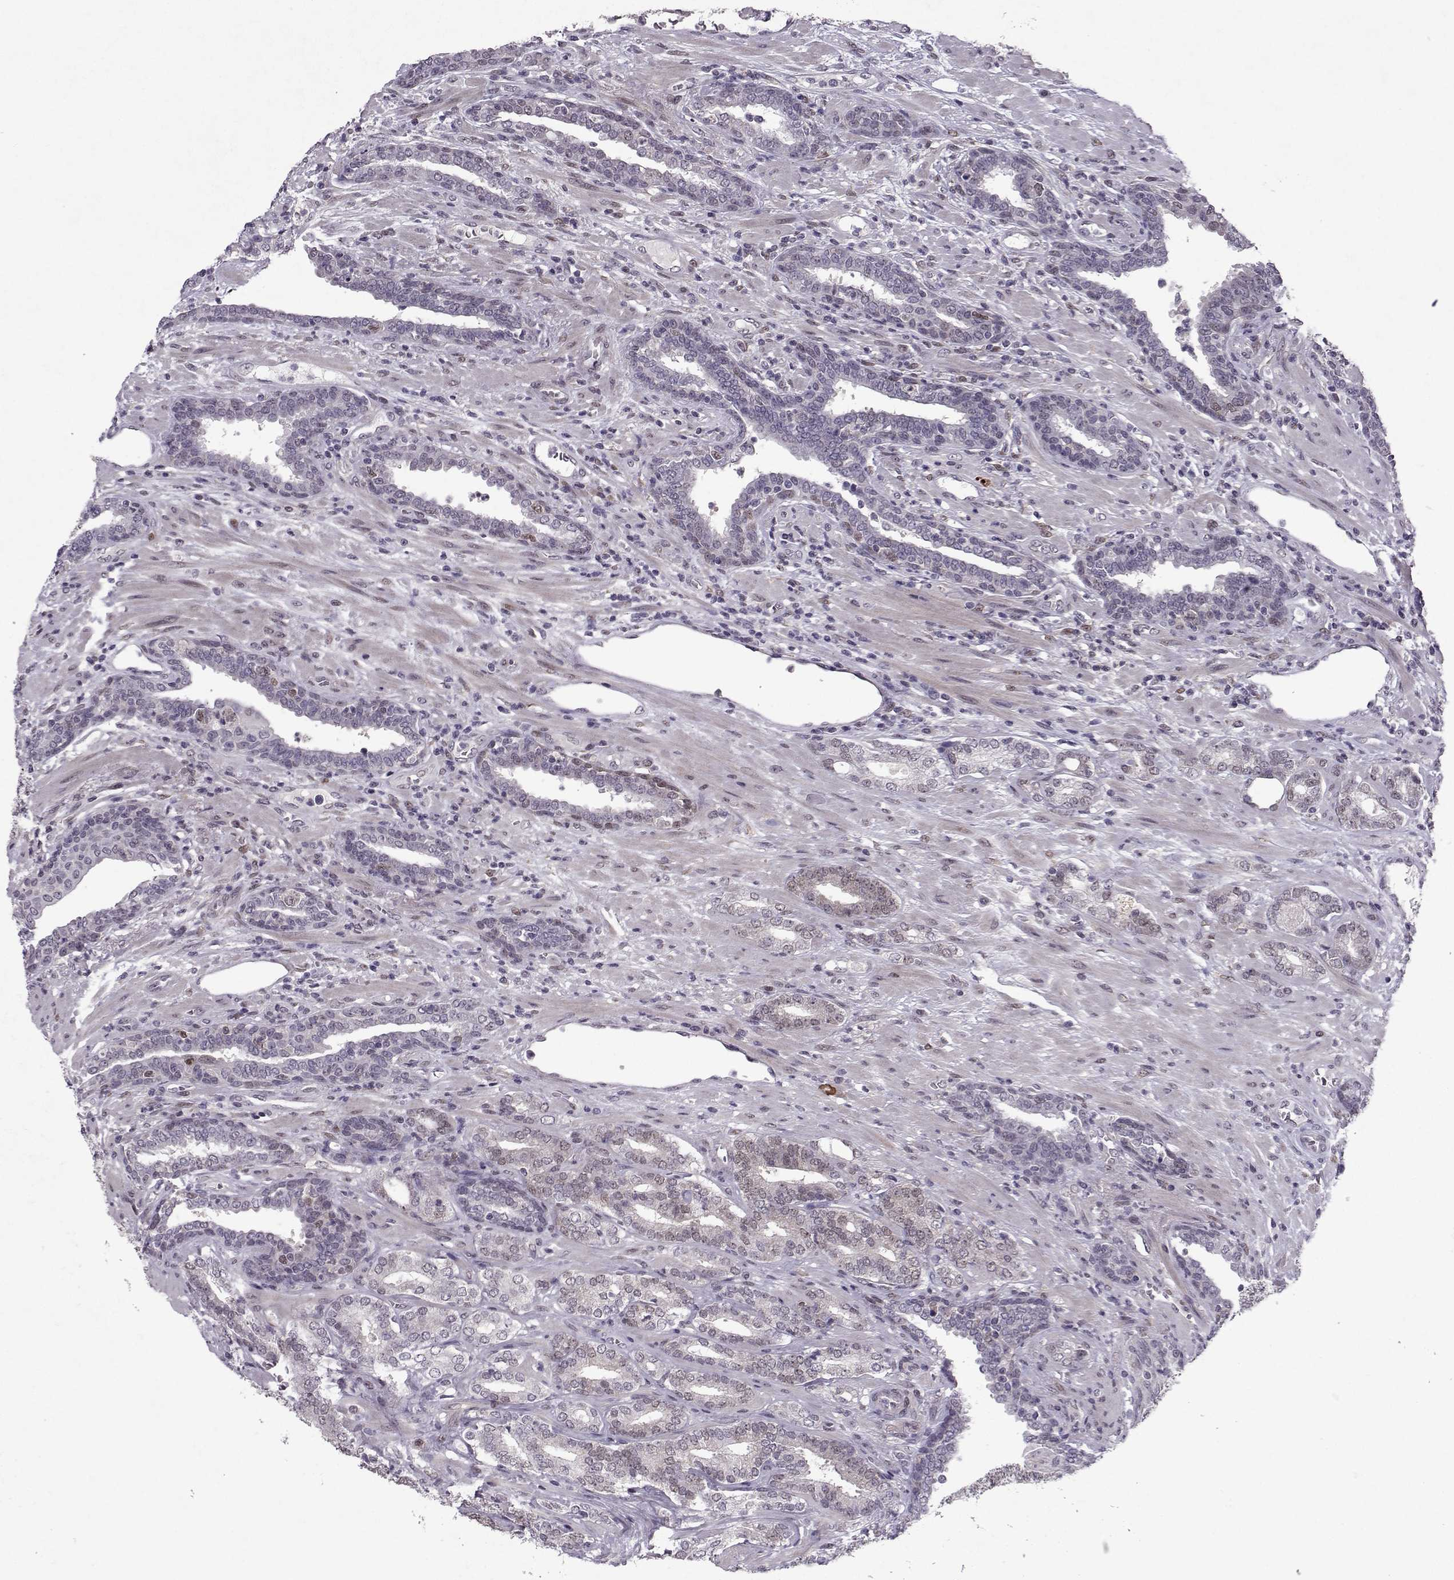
{"staining": {"intensity": "weak", "quantity": "25%-75%", "location": "nuclear"}, "tissue": "prostate cancer", "cell_type": "Tumor cells", "image_type": "cancer", "snomed": [{"axis": "morphology", "description": "Adenocarcinoma, Low grade"}, {"axis": "topography", "description": "Prostate"}], "caption": "A low amount of weak nuclear positivity is appreciated in approximately 25%-75% of tumor cells in prostate cancer (adenocarcinoma (low-grade)) tissue.", "gene": "CDK4", "patient": {"sex": "male", "age": 61}}